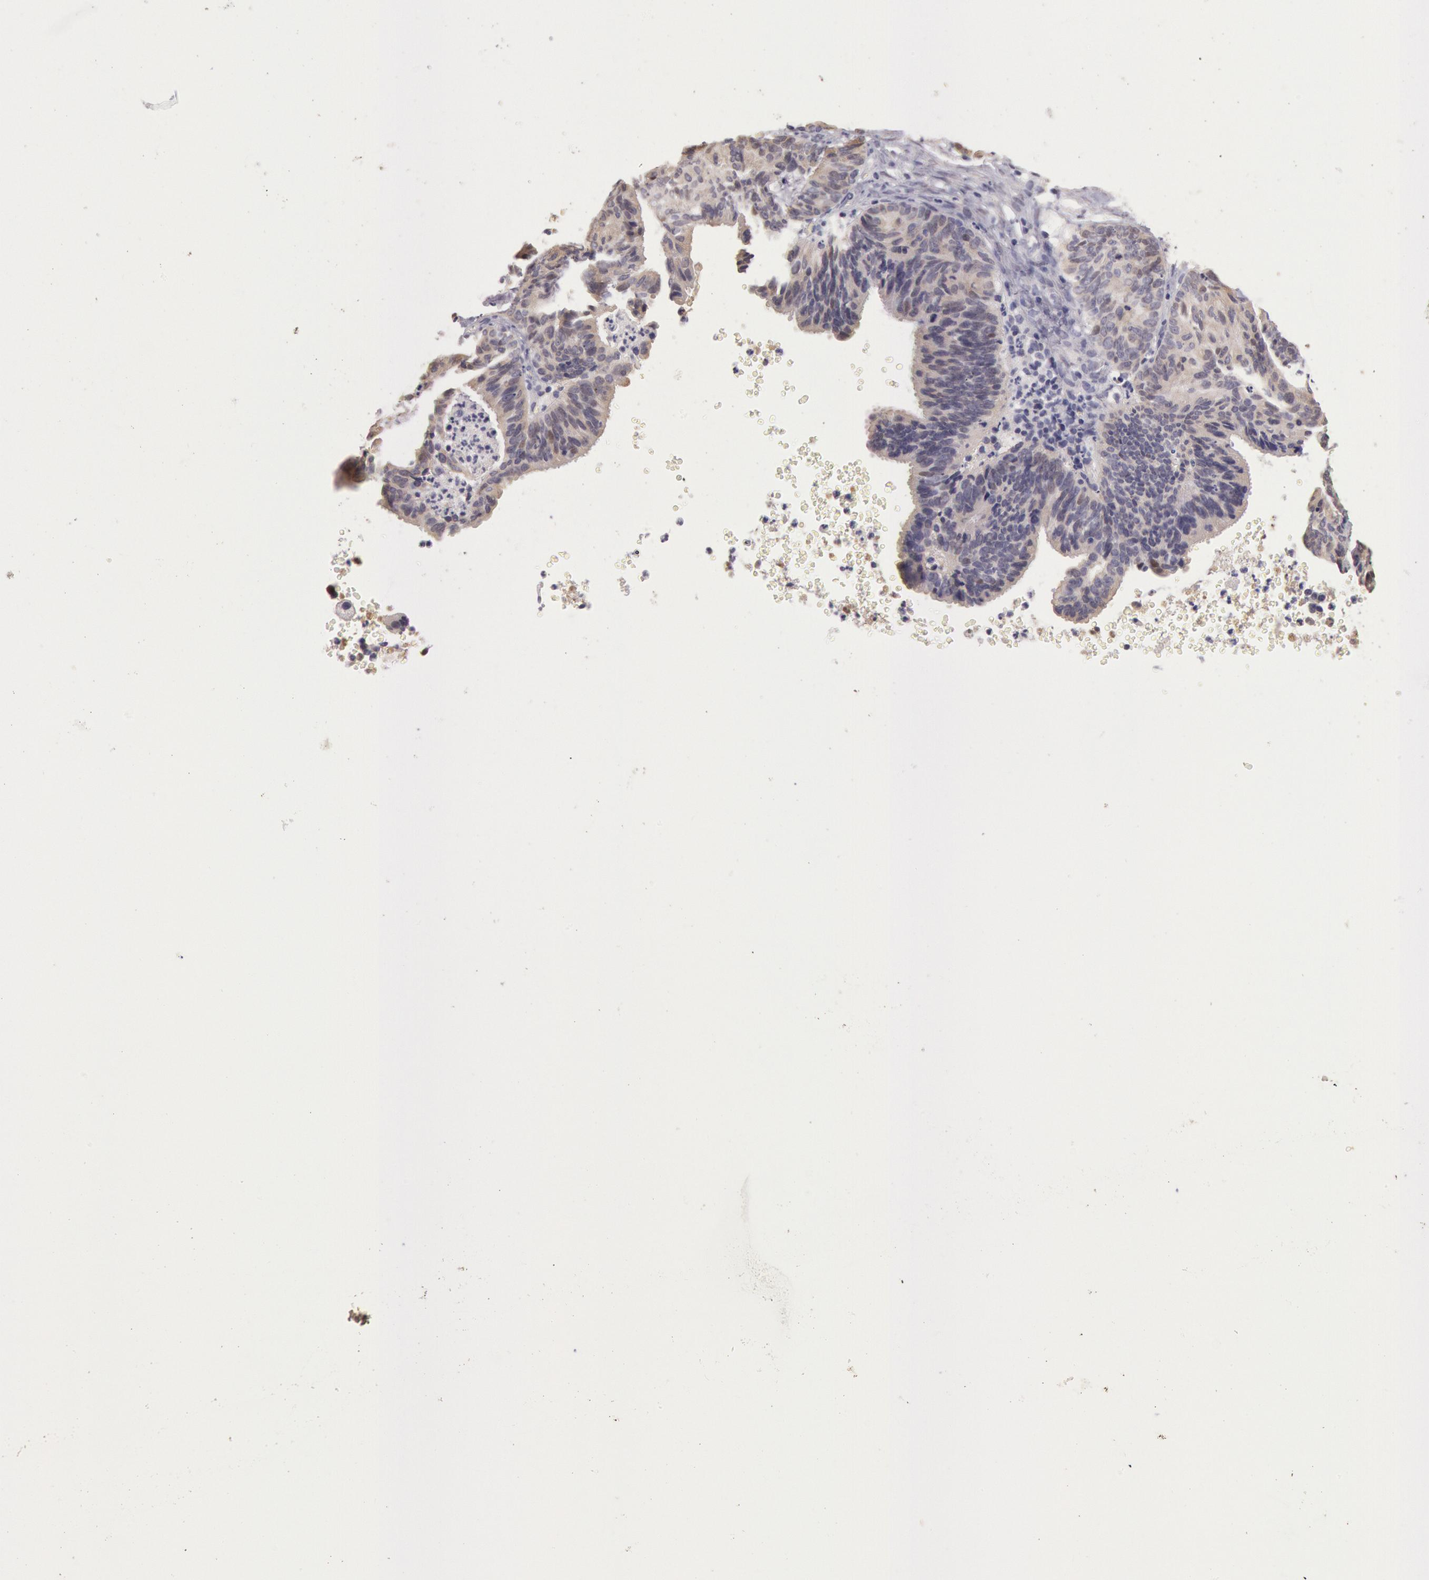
{"staining": {"intensity": "negative", "quantity": "none", "location": "none"}, "tissue": "ovarian cancer", "cell_type": "Tumor cells", "image_type": "cancer", "snomed": [{"axis": "morphology", "description": "Carcinoma, endometroid"}, {"axis": "topography", "description": "Ovary"}], "caption": "This is a photomicrograph of IHC staining of ovarian cancer (endometroid carcinoma), which shows no expression in tumor cells.", "gene": "C1R", "patient": {"sex": "female", "age": 52}}